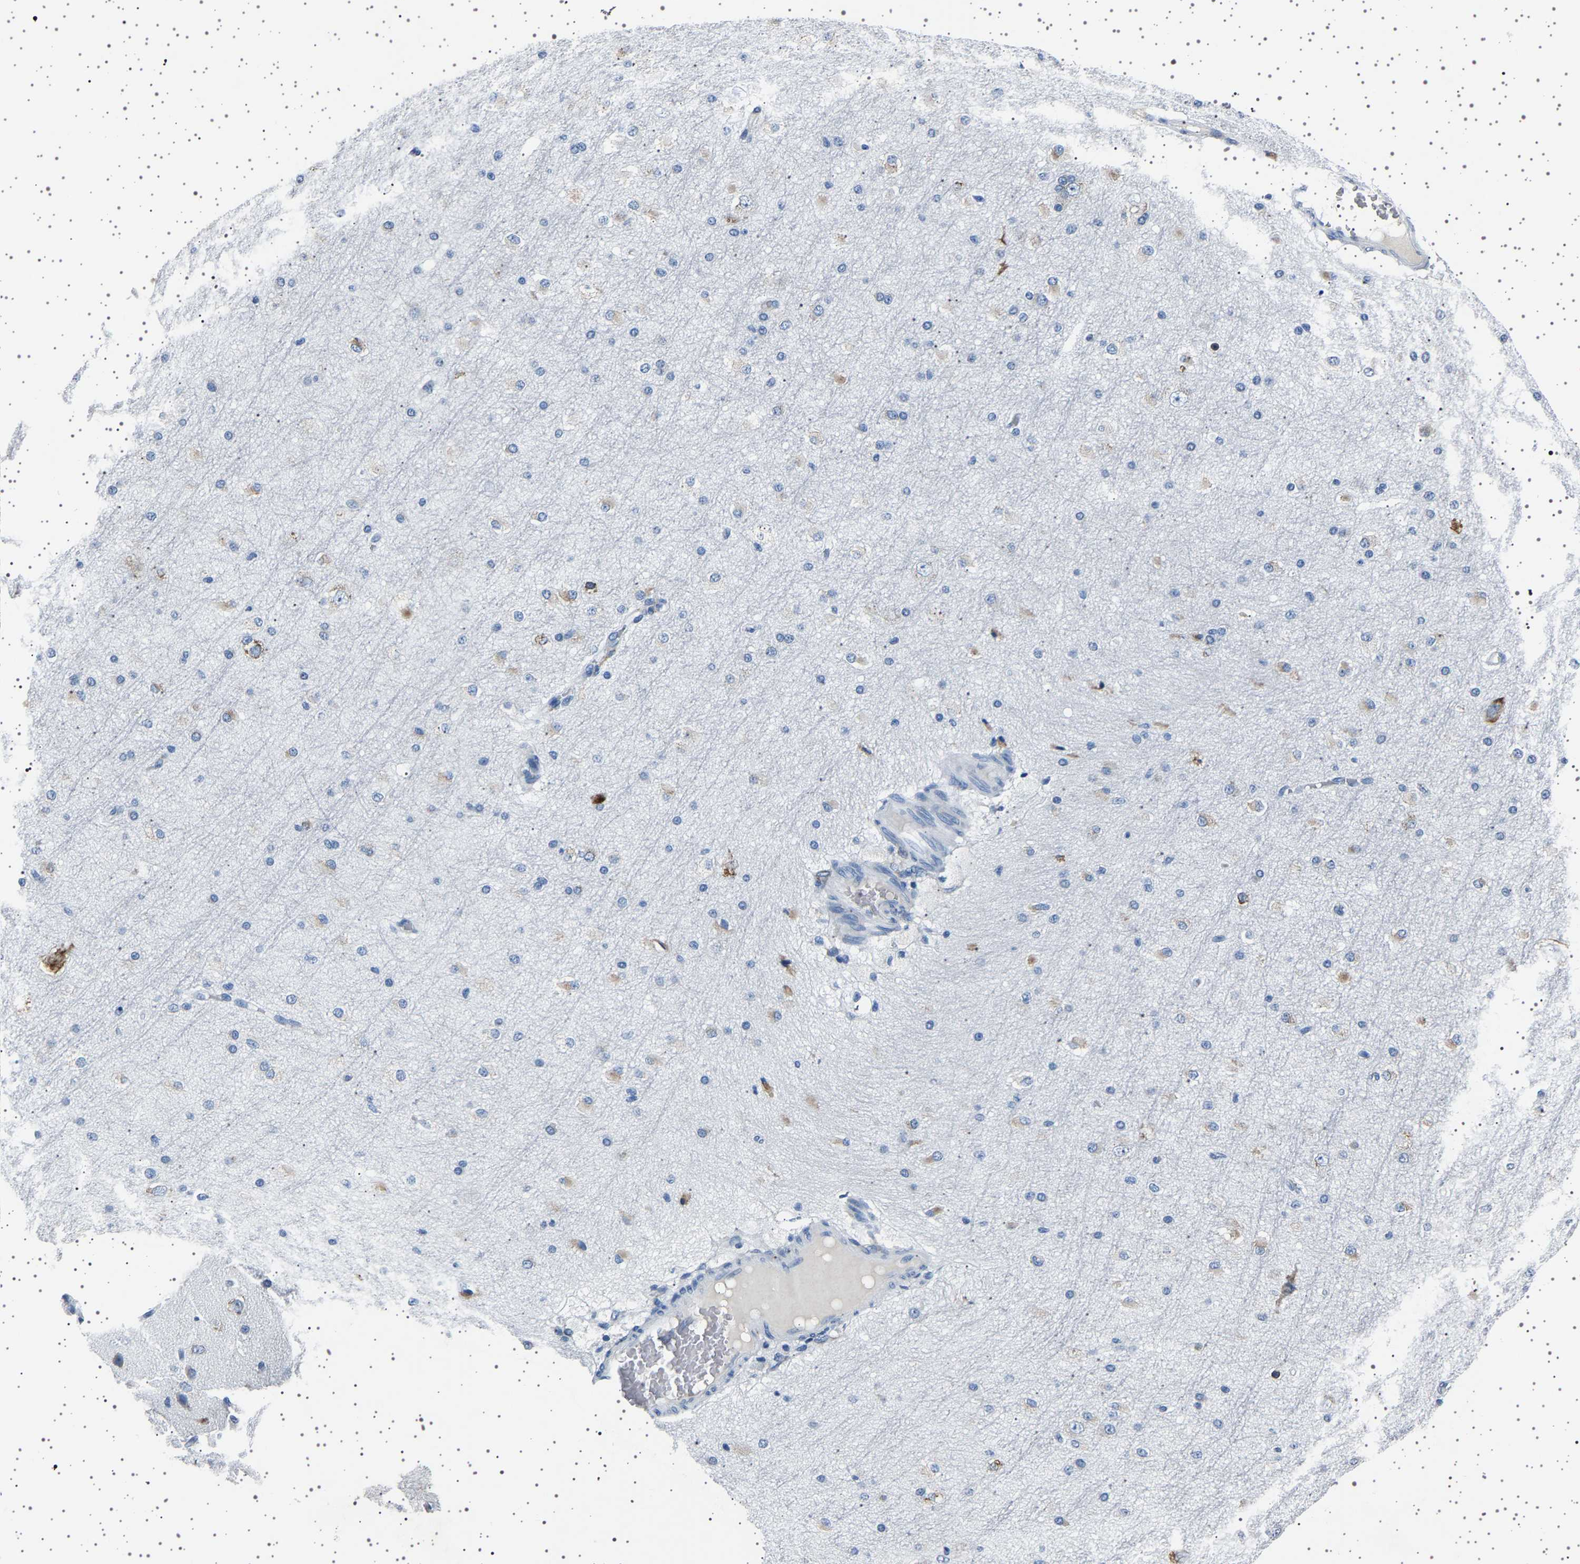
{"staining": {"intensity": "negative", "quantity": "none", "location": "none"}, "tissue": "cerebral cortex", "cell_type": "Endothelial cells", "image_type": "normal", "snomed": [{"axis": "morphology", "description": "Normal tissue, NOS"}, {"axis": "morphology", "description": "Developmental malformation"}, {"axis": "topography", "description": "Cerebral cortex"}], "caption": "This is an immunohistochemistry photomicrograph of unremarkable human cerebral cortex. There is no expression in endothelial cells.", "gene": "FTCD", "patient": {"sex": "female", "age": 30}}